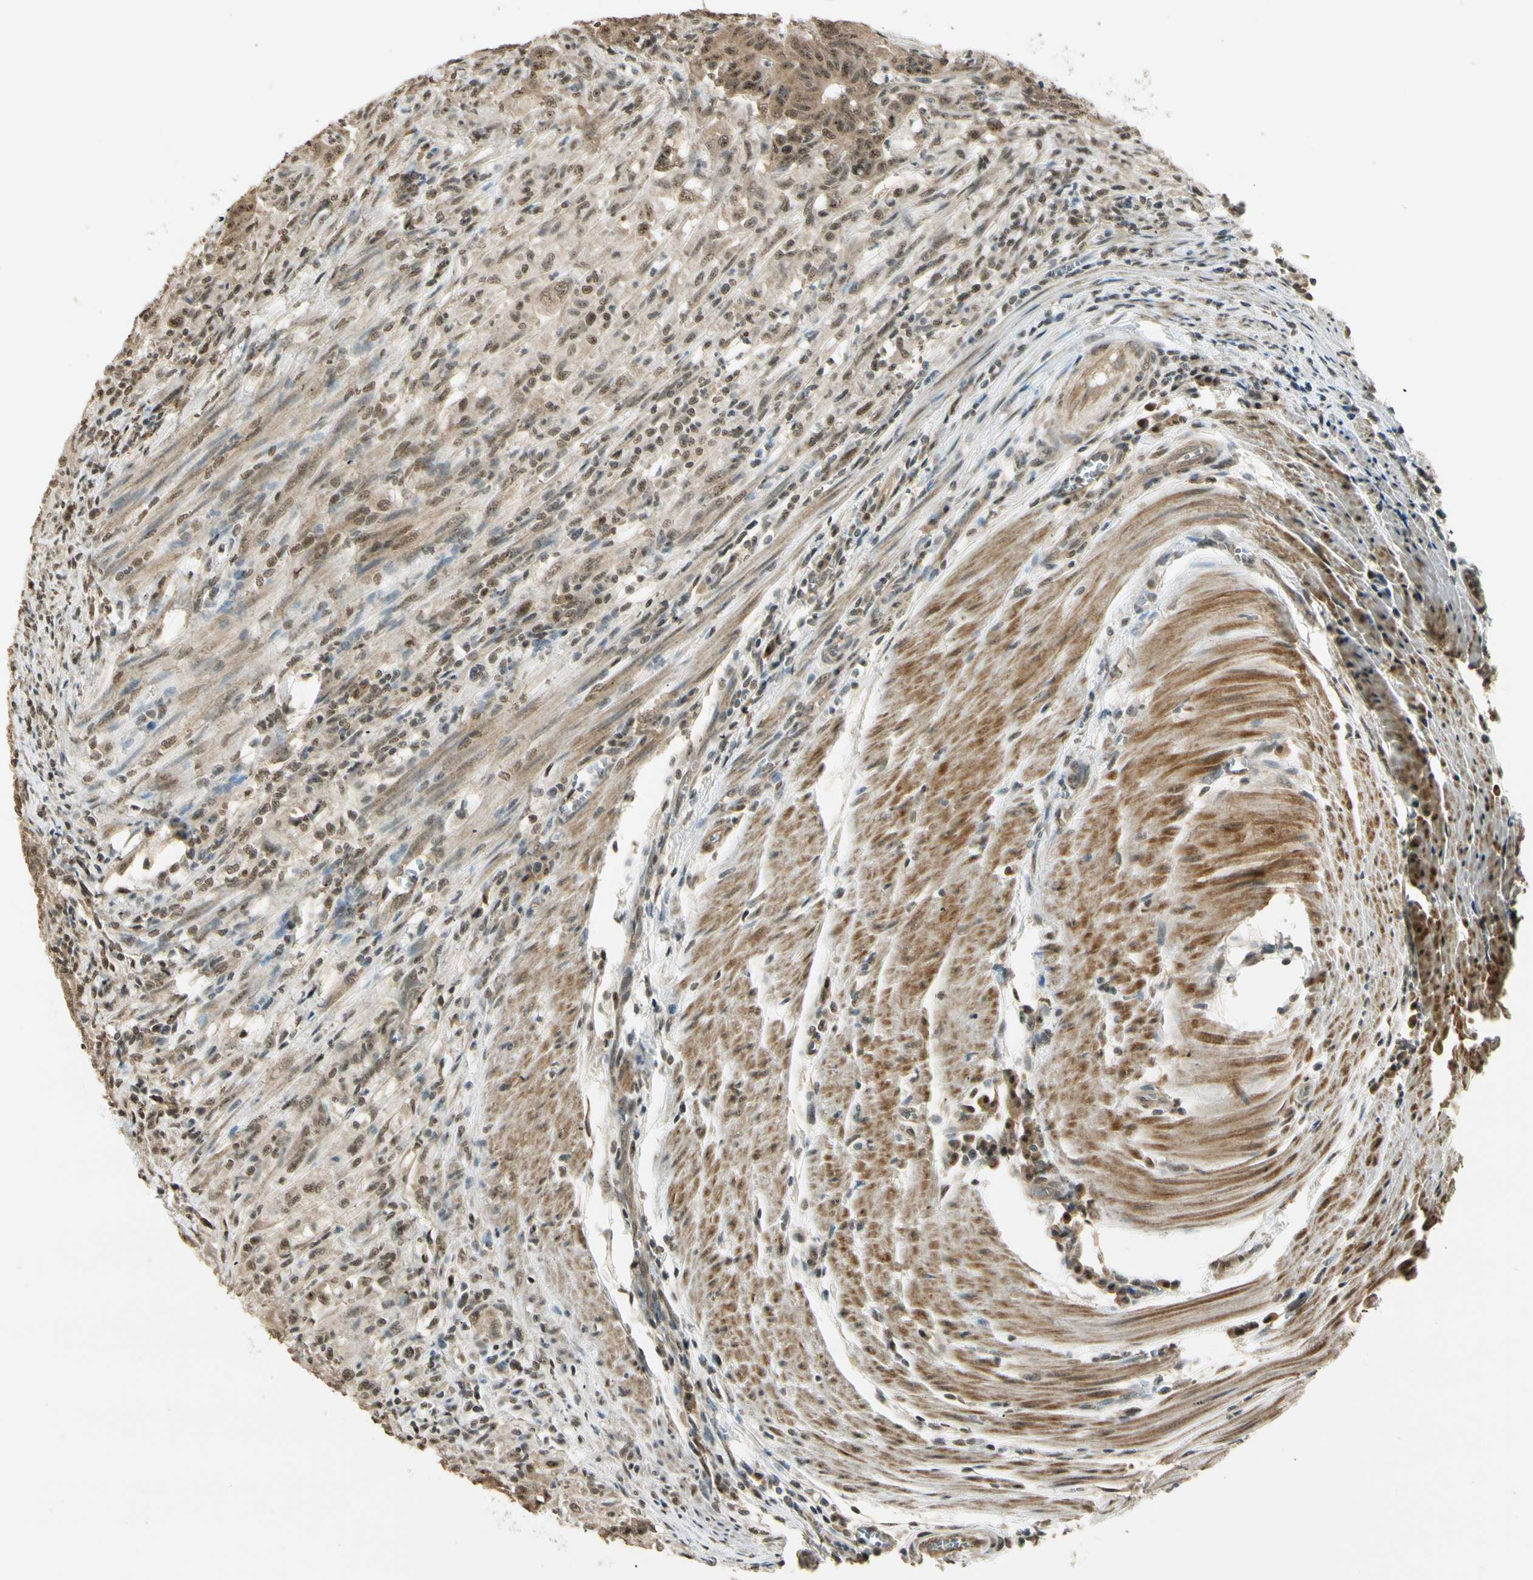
{"staining": {"intensity": "moderate", "quantity": "25%-75%", "location": "cytoplasmic/membranous,nuclear"}, "tissue": "colorectal cancer", "cell_type": "Tumor cells", "image_type": "cancer", "snomed": [{"axis": "morphology", "description": "Adenocarcinoma, NOS"}, {"axis": "topography", "description": "Colon"}], "caption": "IHC (DAB) staining of human colorectal cancer reveals moderate cytoplasmic/membranous and nuclear protein staining in about 25%-75% of tumor cells.", "gene": "MCPH1", "patient": {"sex": "male", "age": 45}}